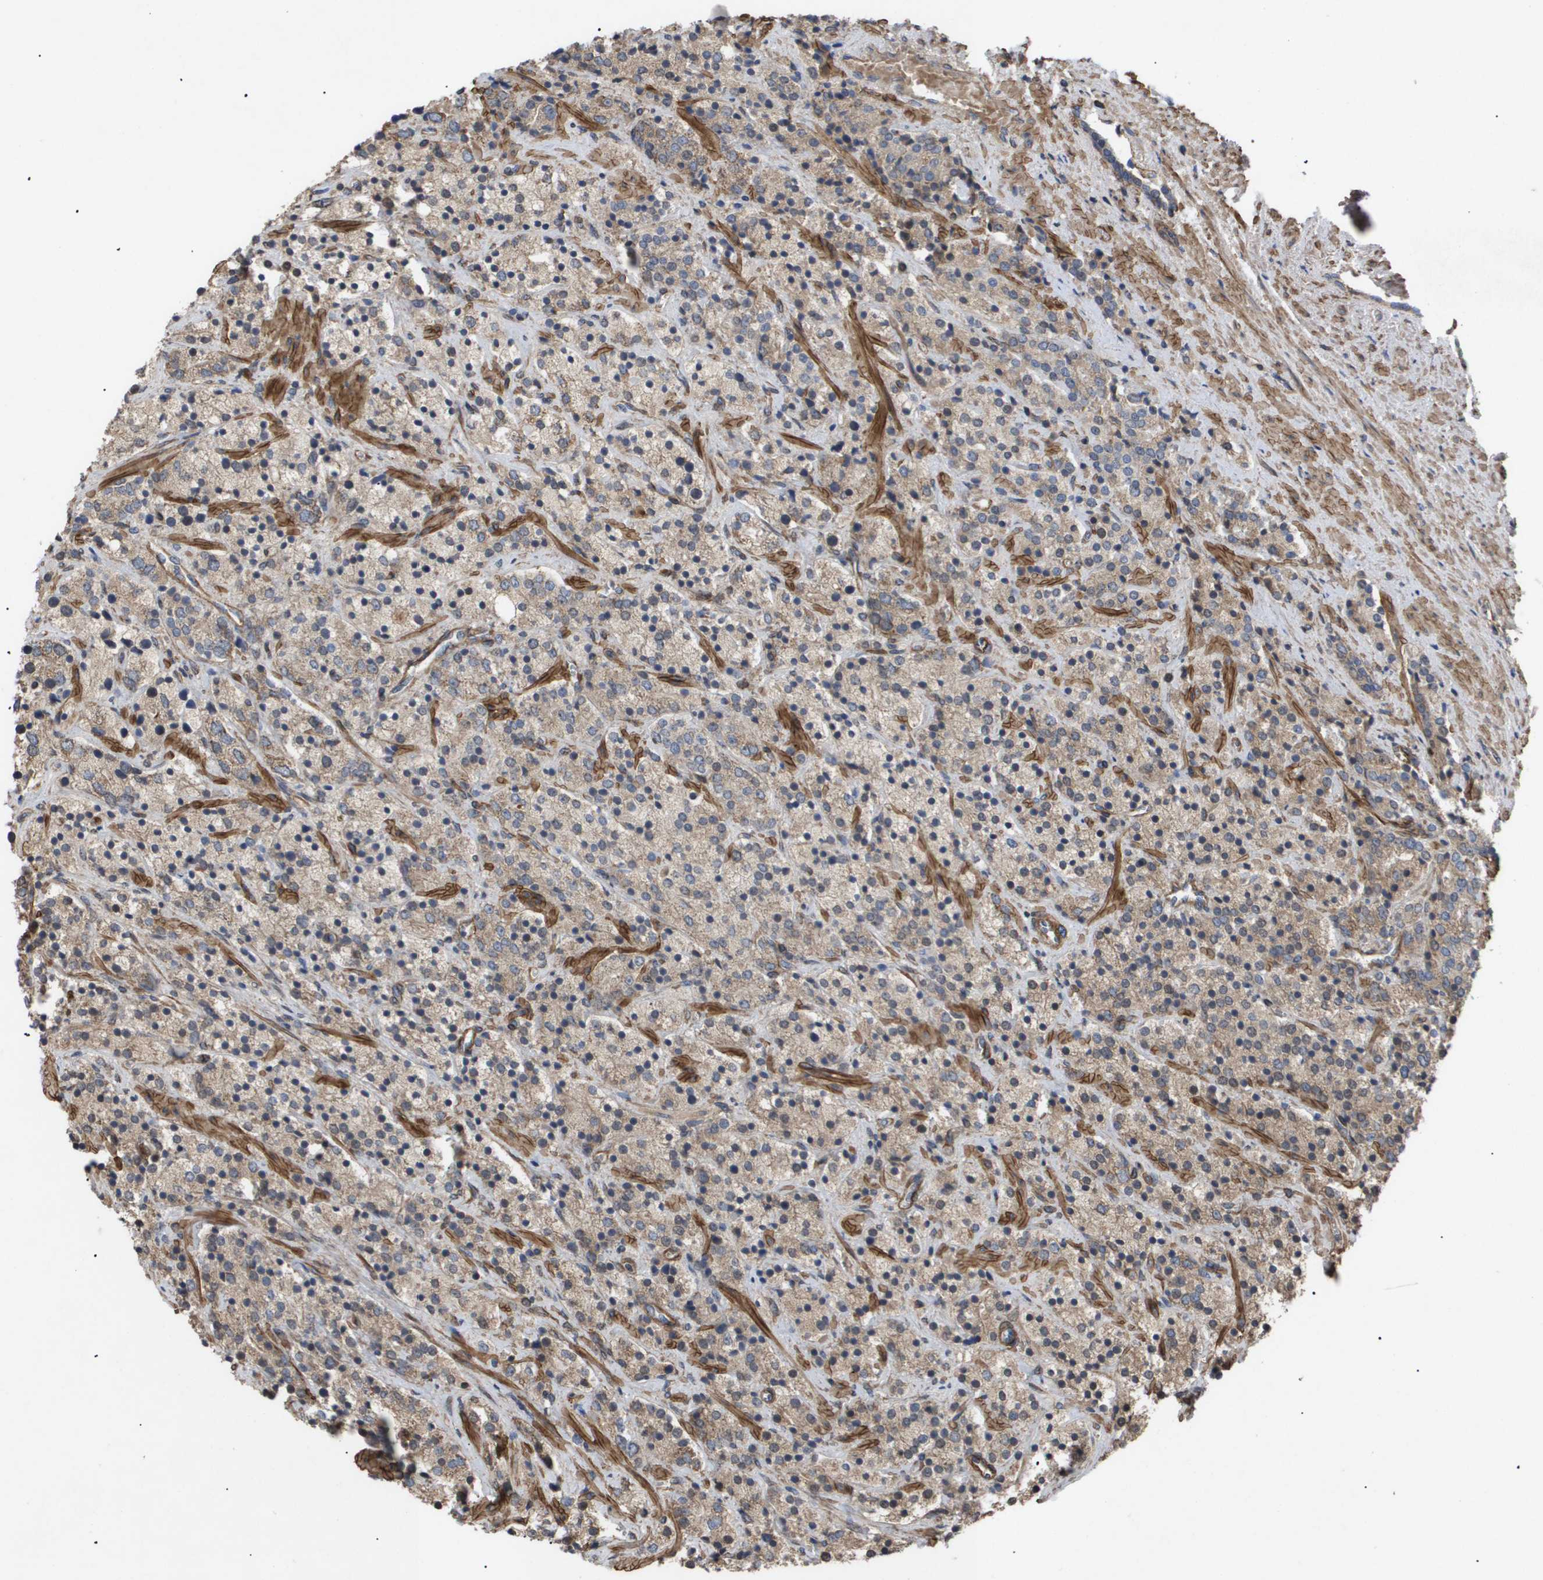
{"staining": {"intensity": "weak", "quantity": ">75%", "location": "cytoplasmic/membranous"}, "tissue": "prostate cancer", "cell_type": "Tumor cells", "image_type": "cancer", "snomed": [{"axis": "morphology", "description": "Adenocarcinoma, High grade"}, {"axis": "topography", "description": "Prostate"}], "caption": "Immunohistochemical staining of prostate adenocarcinoma (high-grade) reveals low levels of weak cytoplasmic/membranous positivity in approximately >75% of tumor cells.", "gene": "TNS1", "patient": {"sex": "male", "age": 71}}